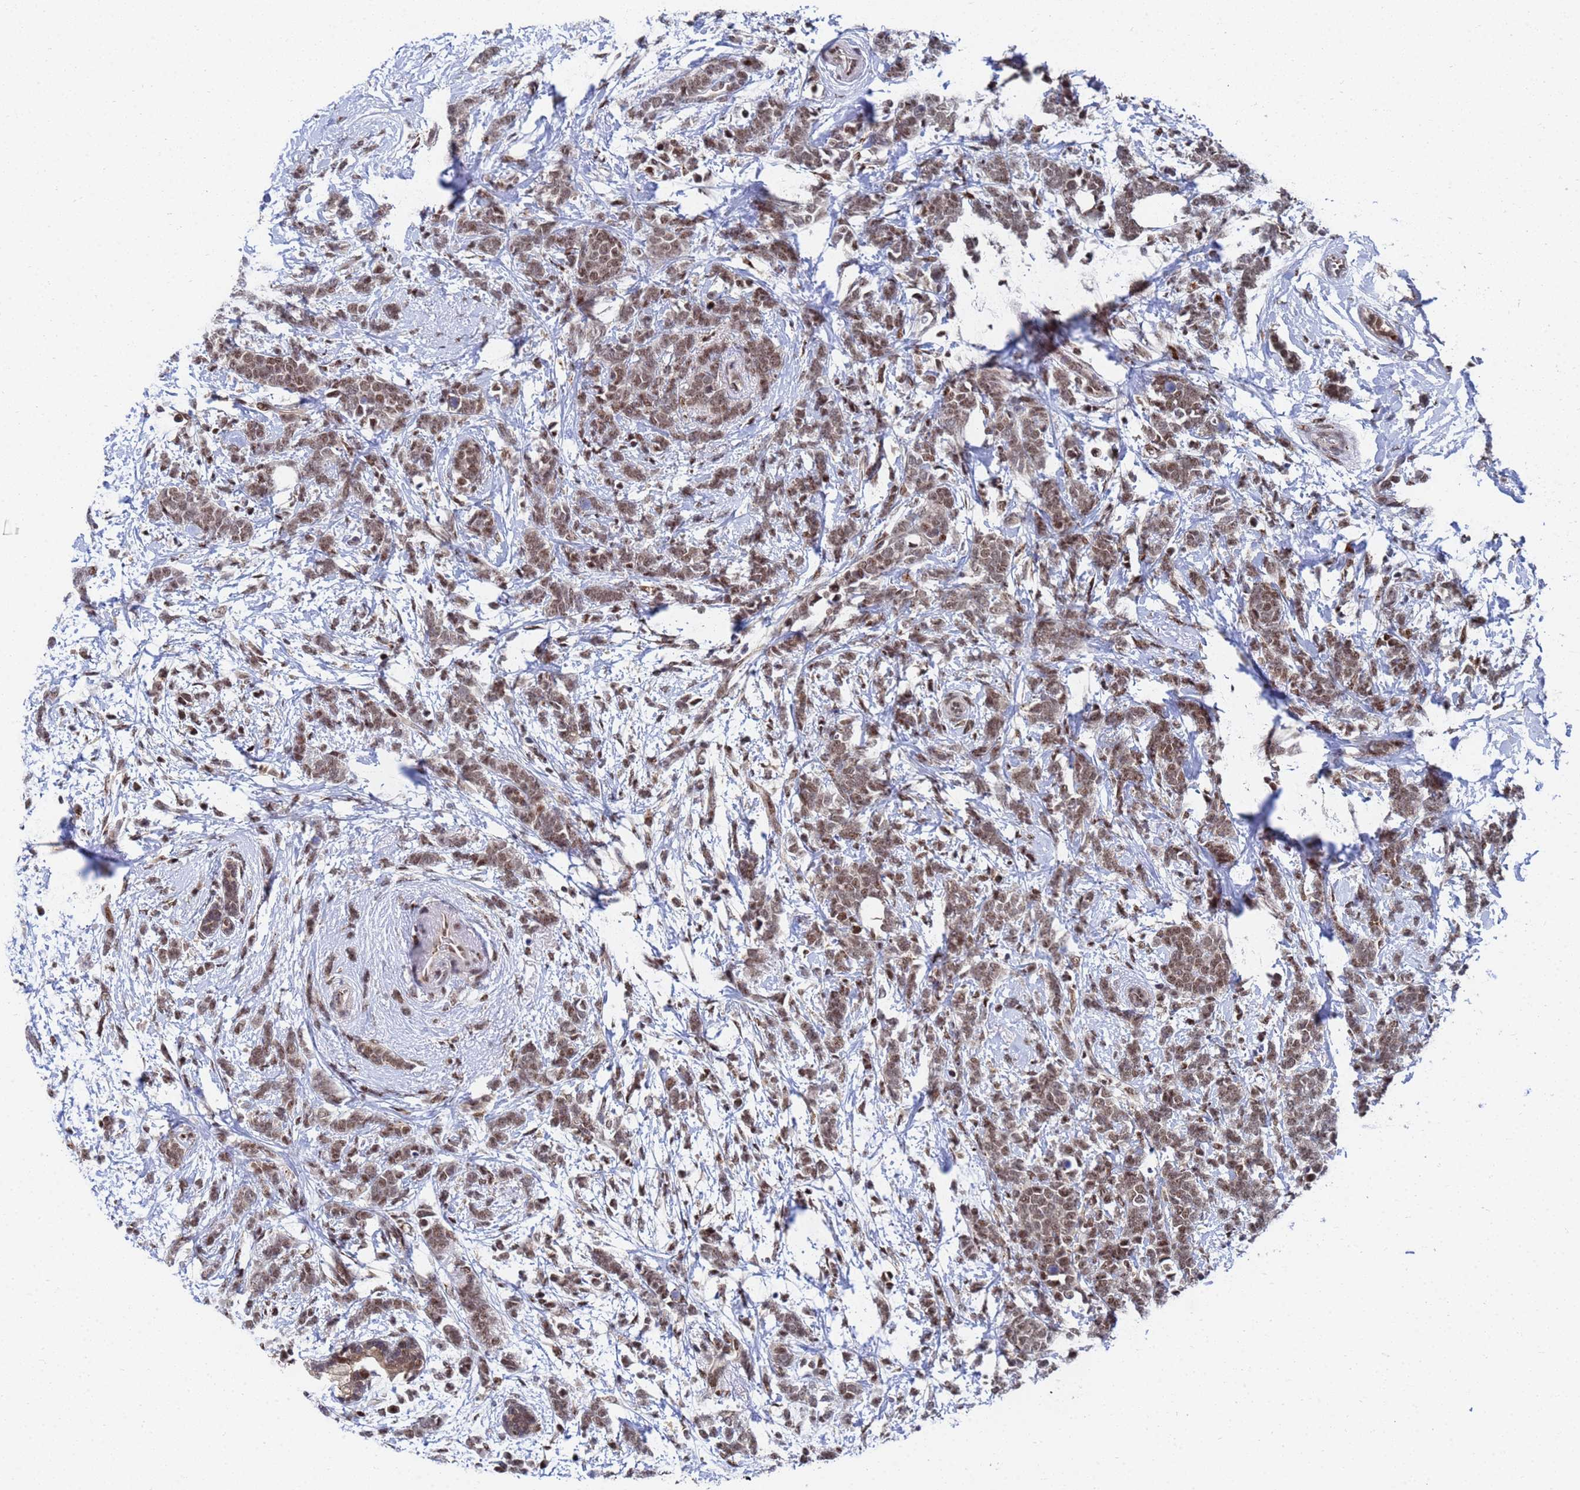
{"staining": {"intensity": "moderate", "quantity": ">75%", "location": "nuclear"}, "tissue": "breast cancer", "cell_type": "Tumor cells", "image_type": "cancer", "snomed": [{"axis": "morphology", "description": "Lobular carcinoma"}, {"axis": "topography", "description": "Breast"}], "caption": "Immunohistochemistry (IHC) histopathology image of lobular carcinoma (breast) stained for a protein (brown), which shows medium levels of moderate nuclear positivity in approximately >75% of tumor cells.", "gene": "AP5Z1", "patient": {"sex": "female", "age": 58}}